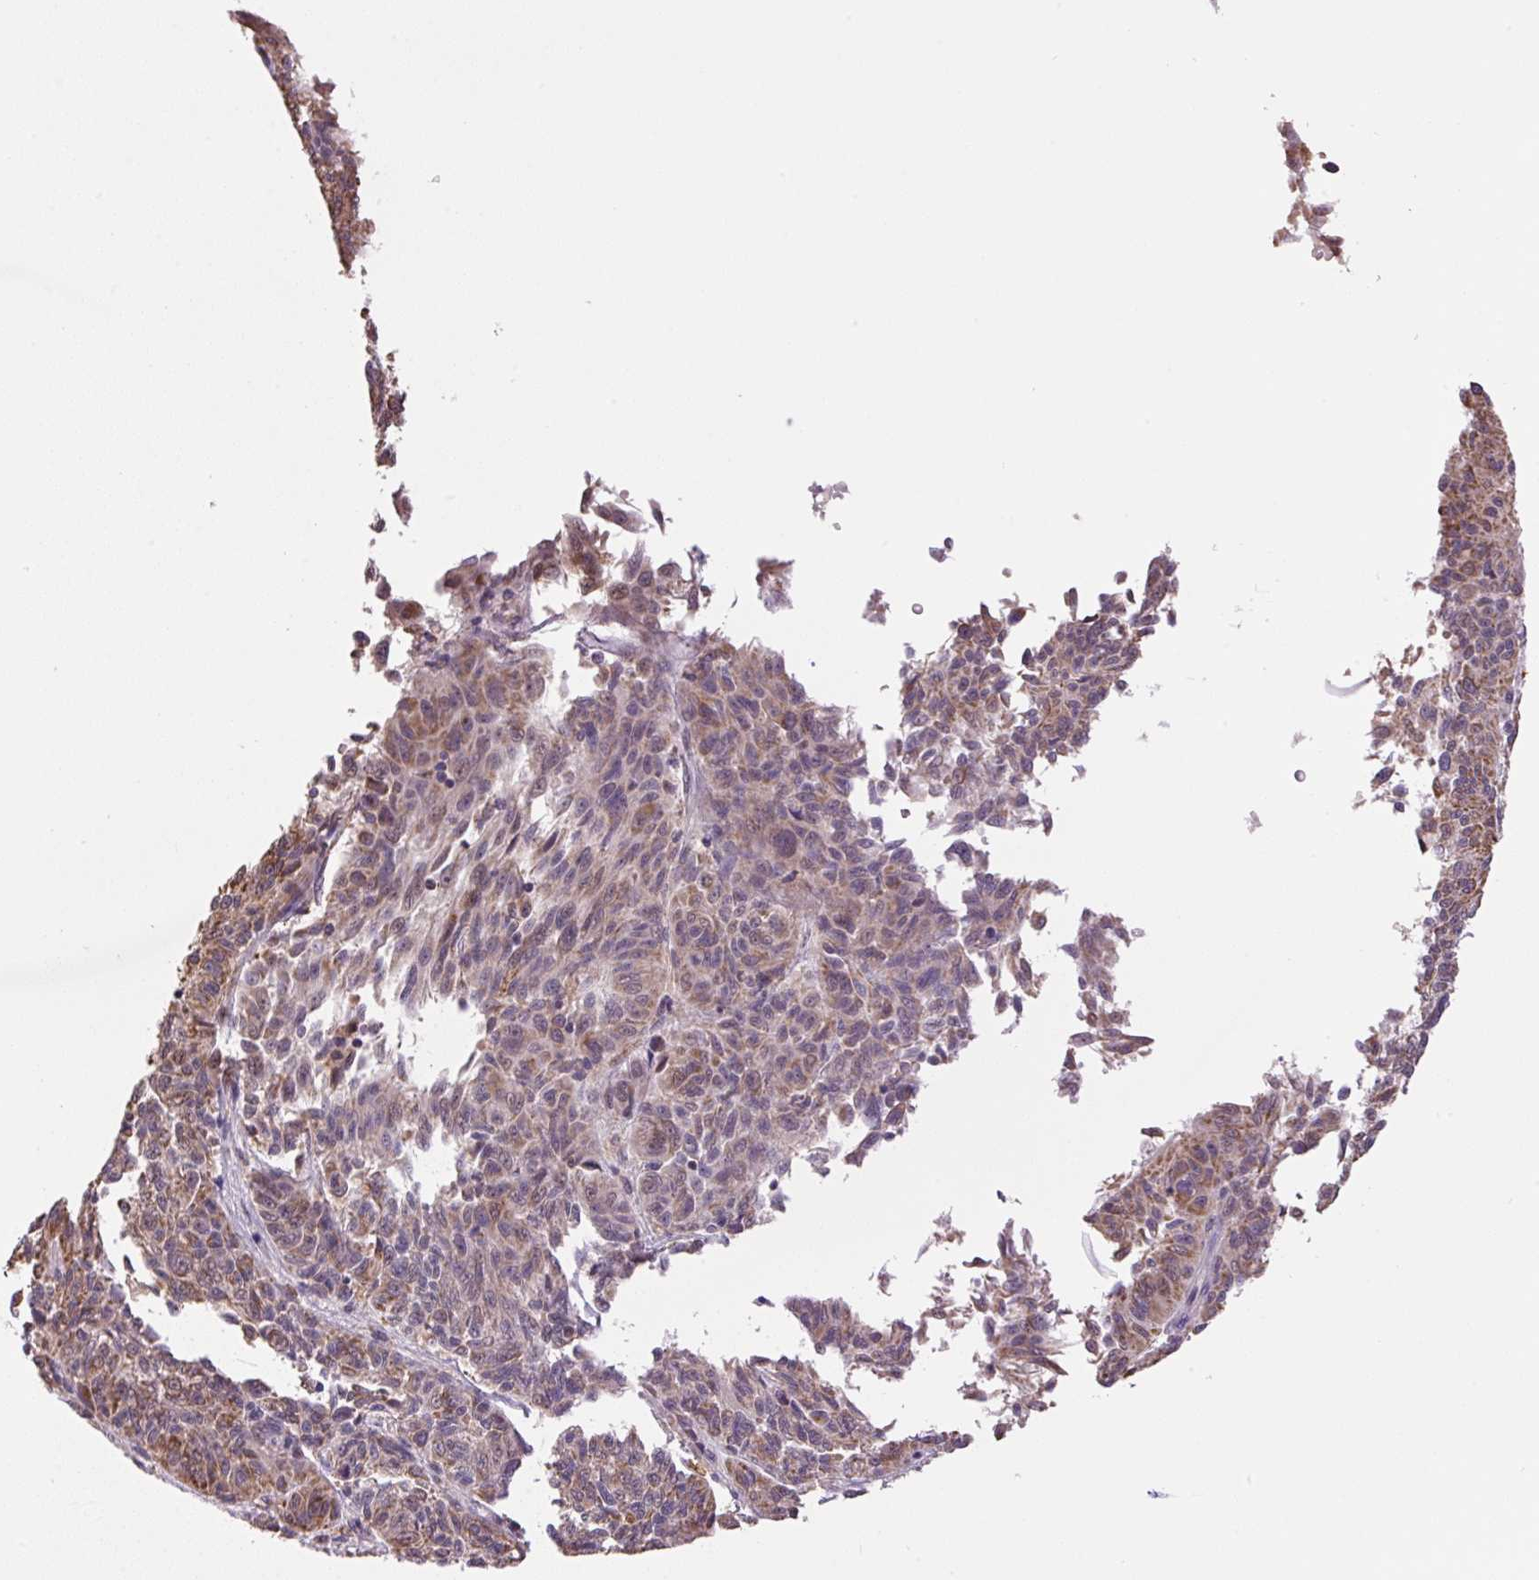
{"staining": {"intensity": "moderate", "quantity": "25%-75%", "location": "cytoplasmic/membranous,nuclear"}, "tissue": "melanoma", "cell_type": "Tumor cells", "image_type": "cancer", "snomed": [{"axis": "morphology", "description": "Malignant melanoma, NOS"}, {"axis": "topography", "description": "Skin"}], "caption": "Moderate cytoplasmic/membranous and nuclear protein expression is identified in approximately 25%-75% of tumor cells in melanoma. (Stains: DAB (3,3'-diaminobenzidine) in brown, nuclei in blue, Microscopy: brightfield microscopy at high magnification).", "gene": "SGF29", "patient": {"sex": "male", "age": 53}}